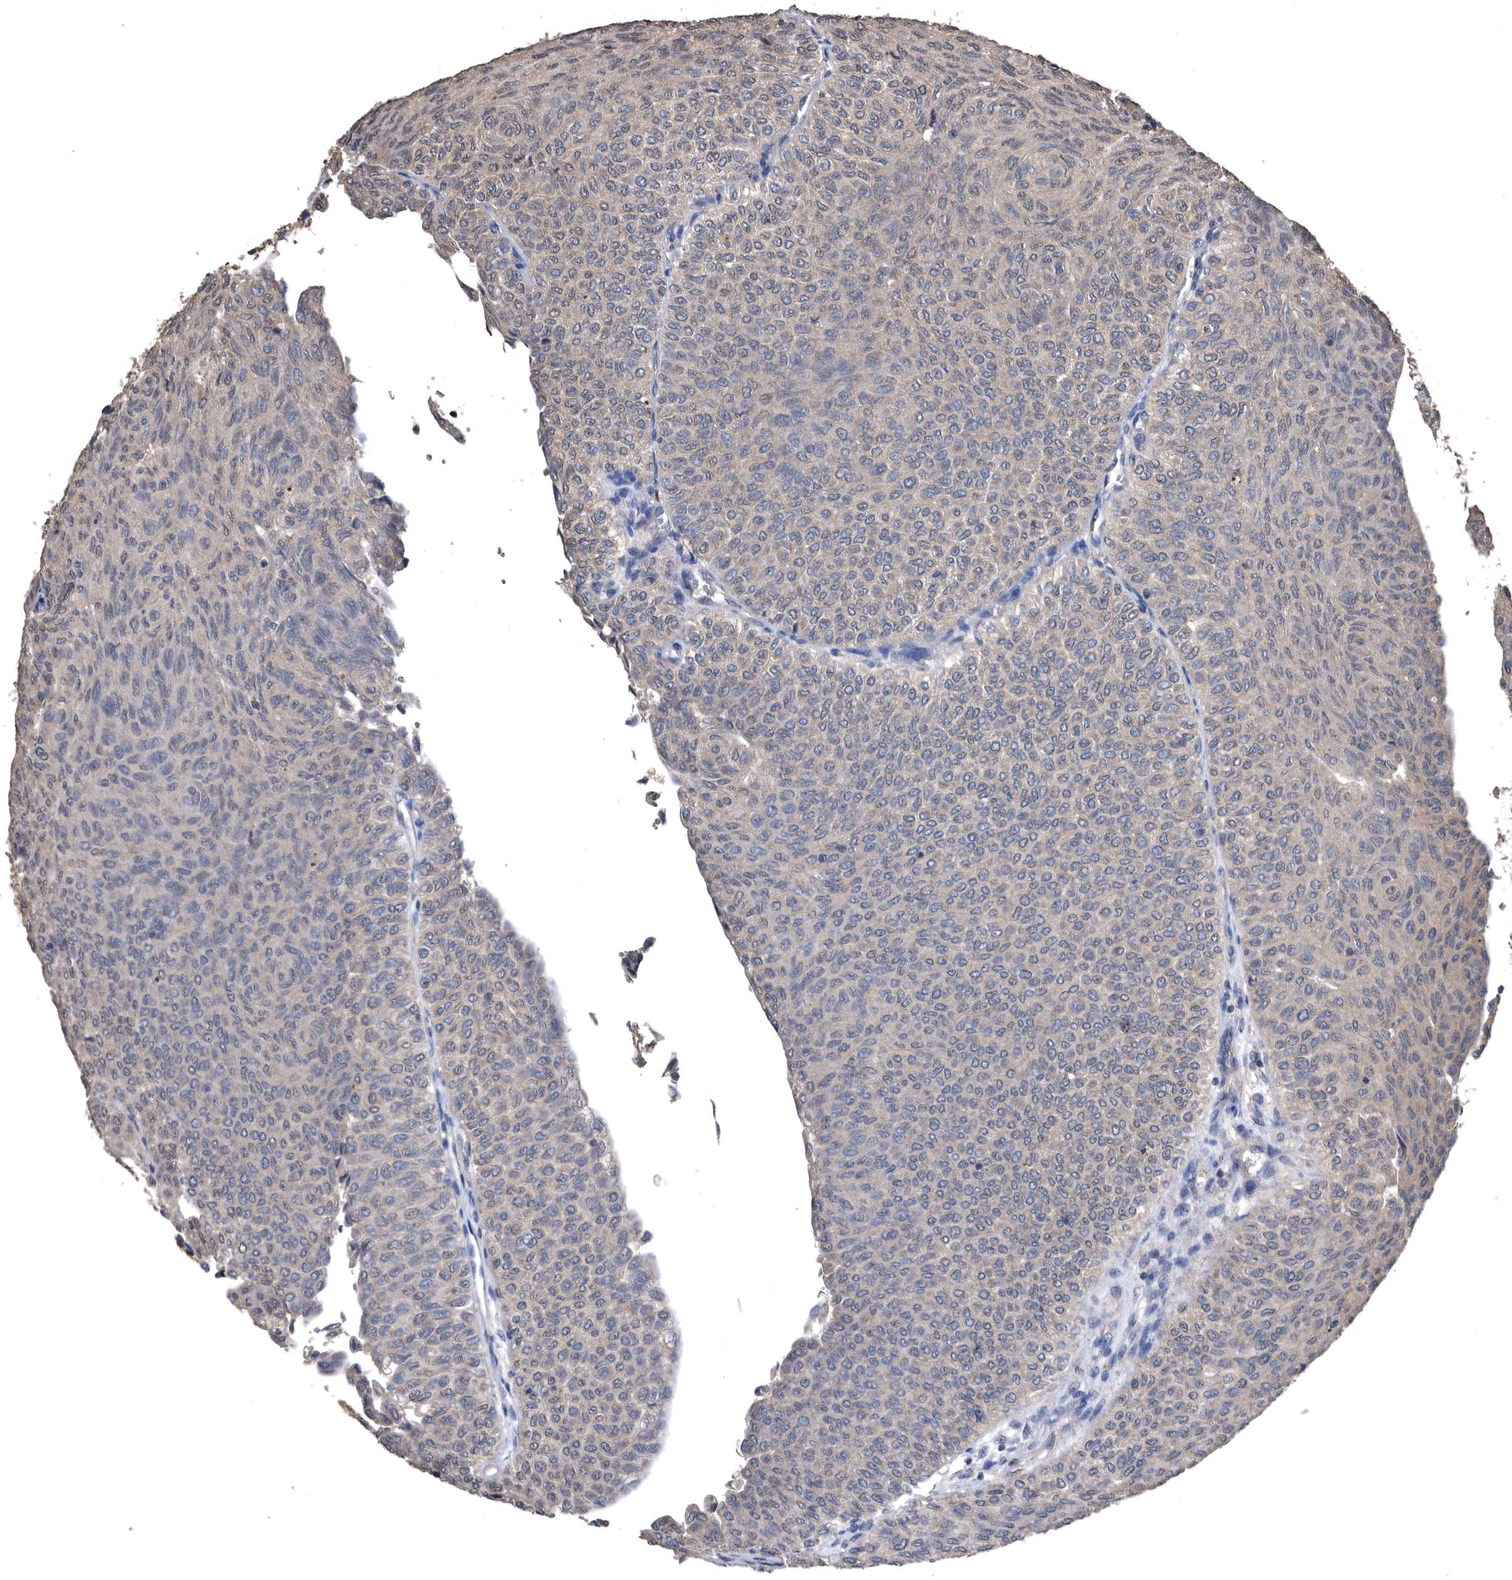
{"staining": {"intensity": "weak", "quantity": "<25%", "location": "cytoplasmic/membranous"}, "tissue": "urothelial cancer", "cell_type": "Tumor cells", "image_type": "cancer", "snomed": [{"axis": "morphology", "description": "Urothelial carcinoma, Low grade"}, {"axis": "topography", "description": "Urinary bladder"}], "caption": "This is an immunohistochemistry (IHC) micrograph of urothelial cancer. There is no expression in tumor cells.", "gene": "NRBP1", "patient": {"sex": "male", "age": 78}}